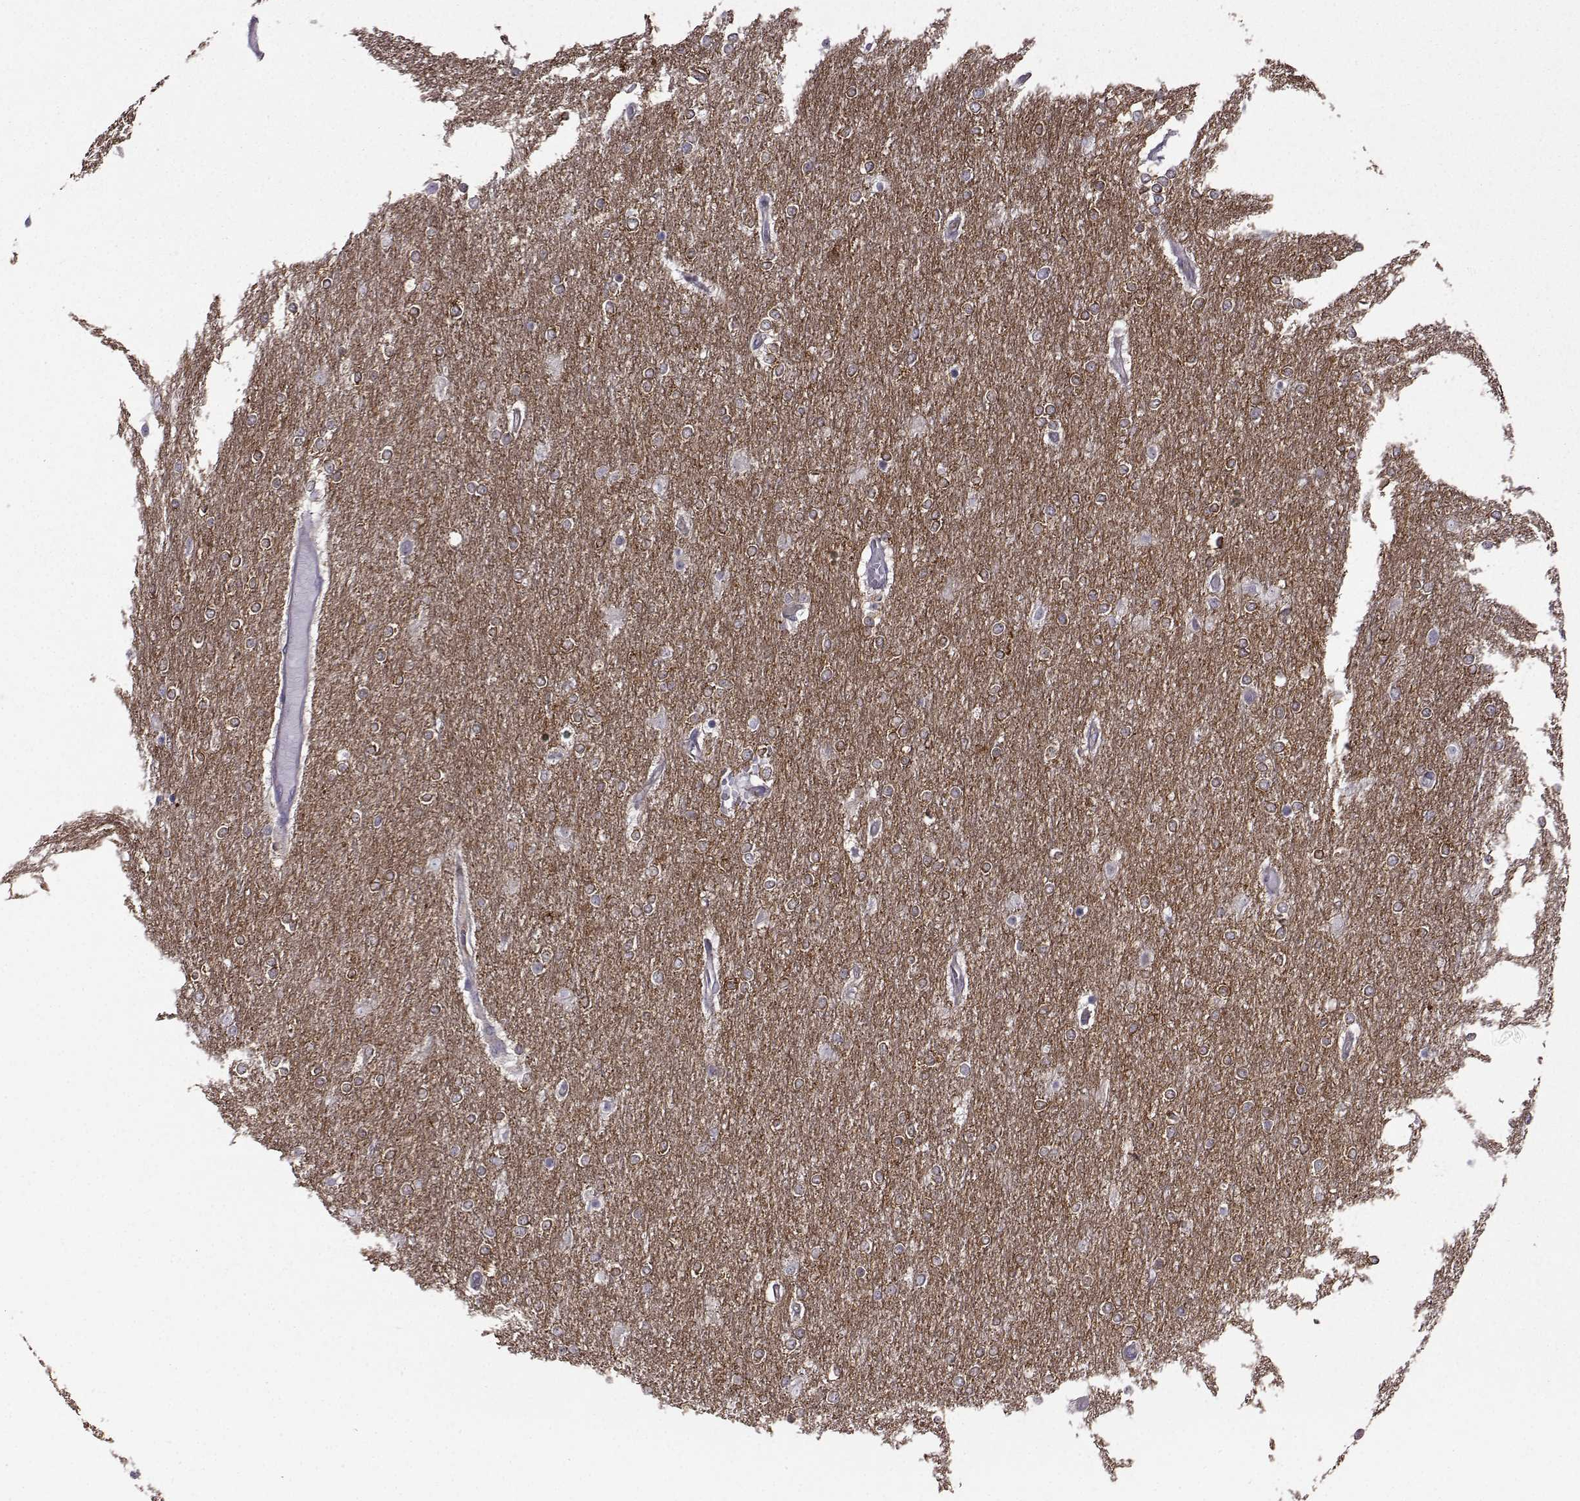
{"staining": {"intensity": "negative", "quantity": "none", "location": "none"}, "tissue": "glioma", "cell_type": "Tumor cells", "image_type": "cancer", "snomed": [{"axis": "morphology", "description": "Glioma, malignant, High grade"}, {"axis": "topography", "description": "Brain"}], "caption": "Tumor cells are negative for brown protein staining in glioma. (DAB immunohistochemistry with hematoxylin counter stain).", "gene": "NECAB3", "patient": {"sex": "female", "age": 61}}